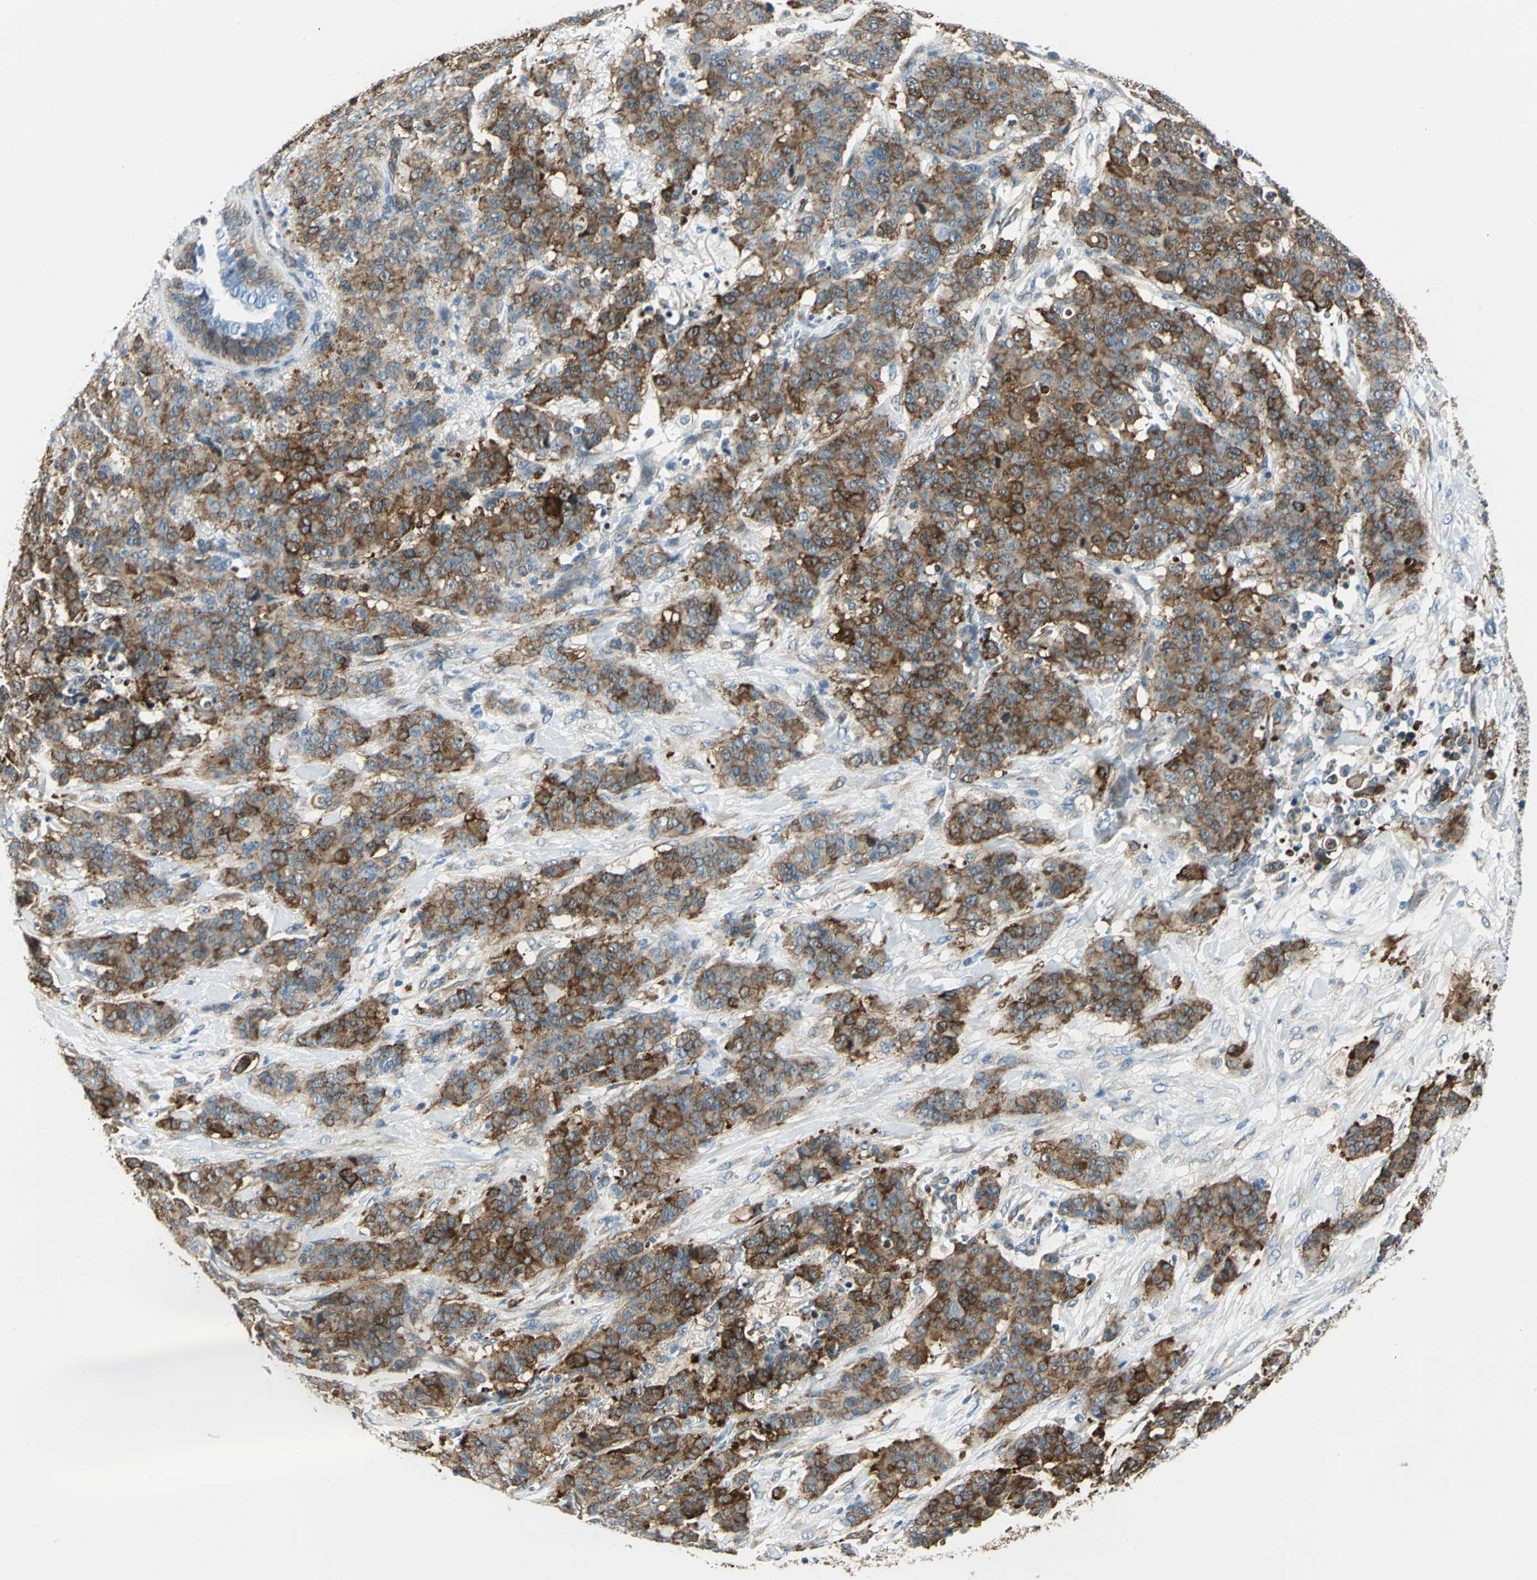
{"staining": {"intensity": "strong", "quantity": "25%-75%", "location": "cytoplasmic/membranous"}, "tissue": "breast cancer", "cell_type": "Tumor cells", "image_type": "cancer", "snomed": [{"axis": "morphology", "description": "Duct carcinoma"}, {"axis": "topography", "description": "Breast"}], "caption": "Immunohistochemical staining of breast cancer (intraductal carcinoma) displays high levels of strong cytoplasmic/membranous staining in approximately 25%-75% of tumor cells.", "gene": "HSPB1", "patient": {"sex": "female", "age": 40}}